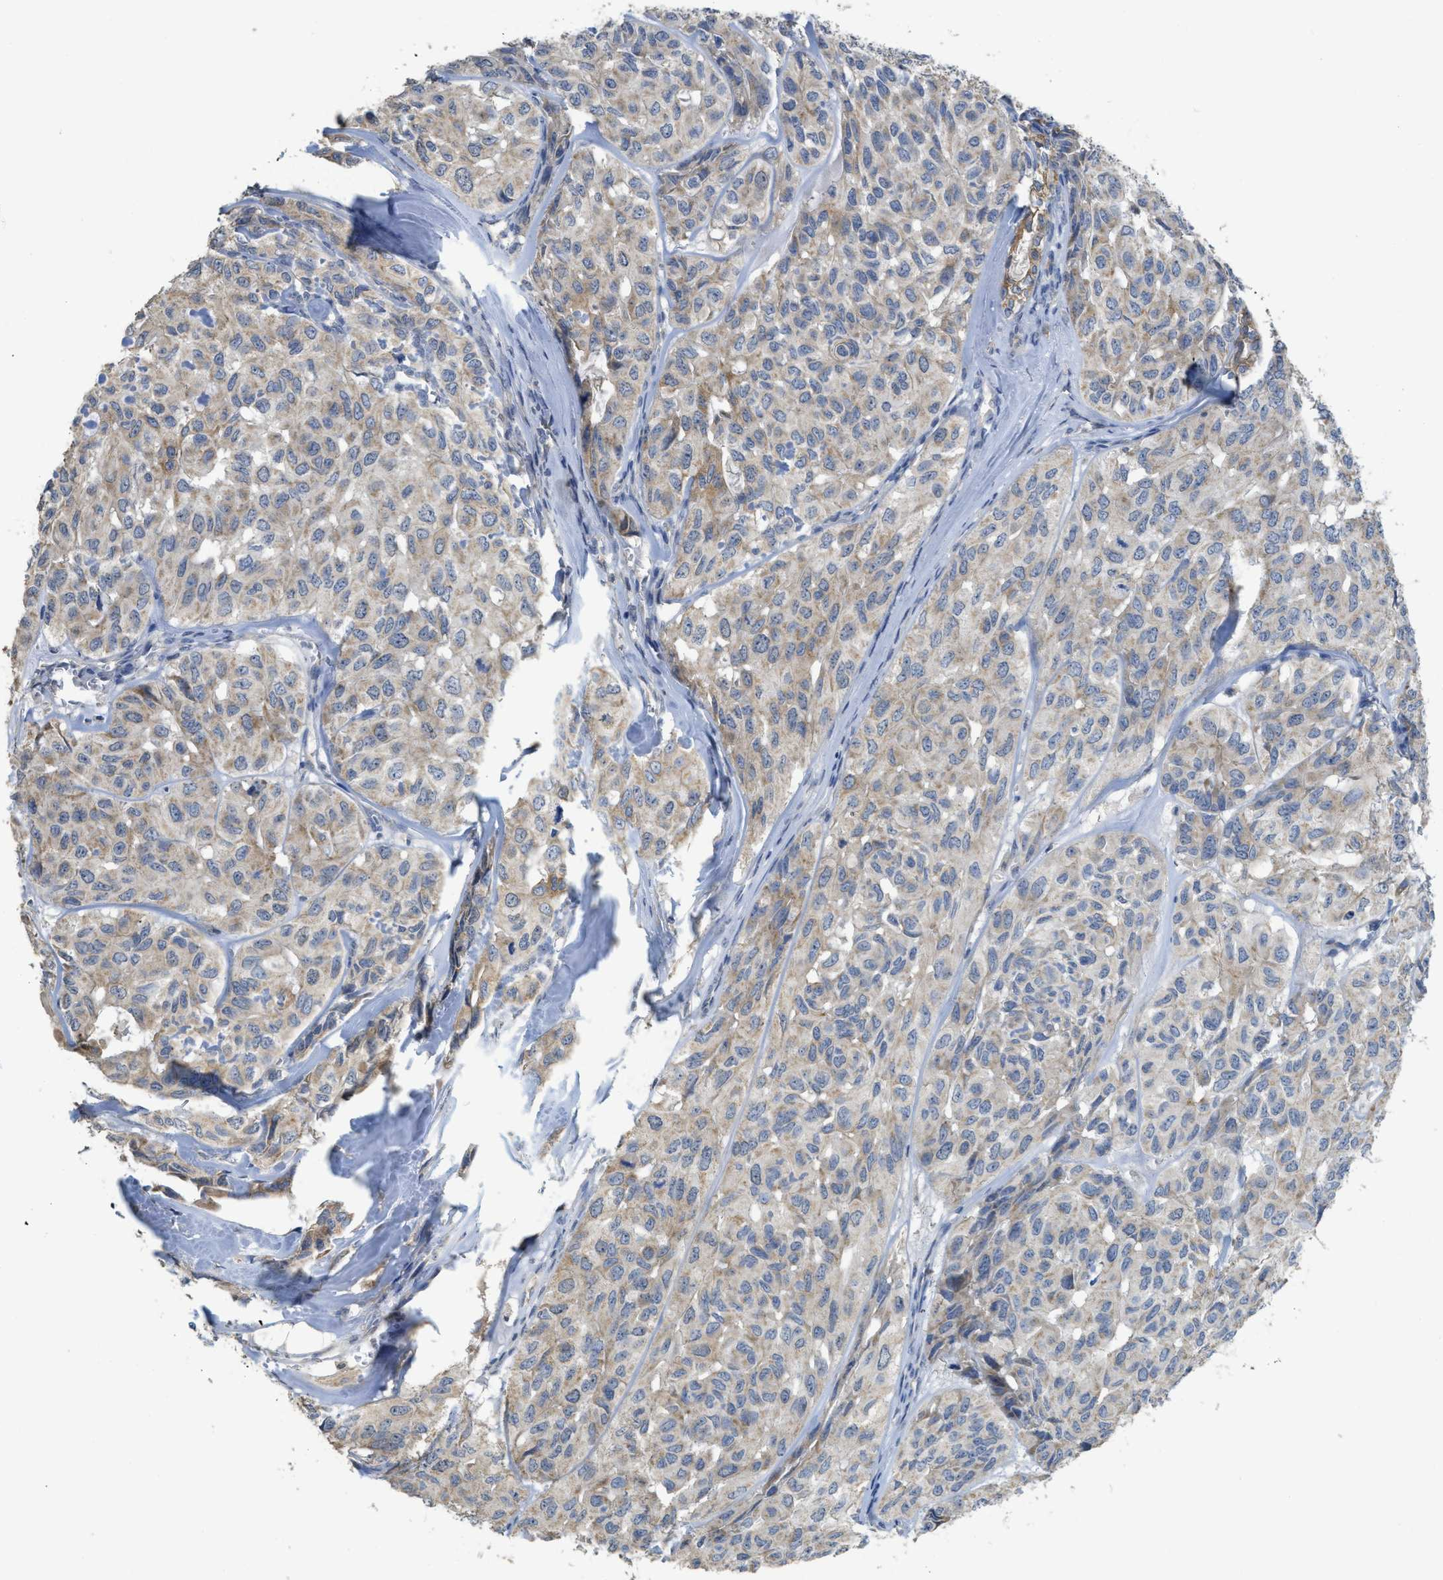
{"staining": {"intensity": "weak", "quantity": ">75%", "location": "cytoplasmic/membranous"}, "tissue": "head and neck cancer", "cell_type": "Tumor cells", "image_type": "cancer", "snomed": [{"axis": "morphology", "description": "Adenocarcinoma, NOS"}, {"axis": "topography", "description": "Salivary gland, NOS"}, {"axis": "topography", "description": "Head-Neck"}], "caption": "Head and neck cancer was stained to show a protein in brown. There is low levels of weak cytoplasmic/membranous positivity in about >75% of tumor cells.", "gene": "SFXN2", "patient": {"sex": "female", "age": 76}}